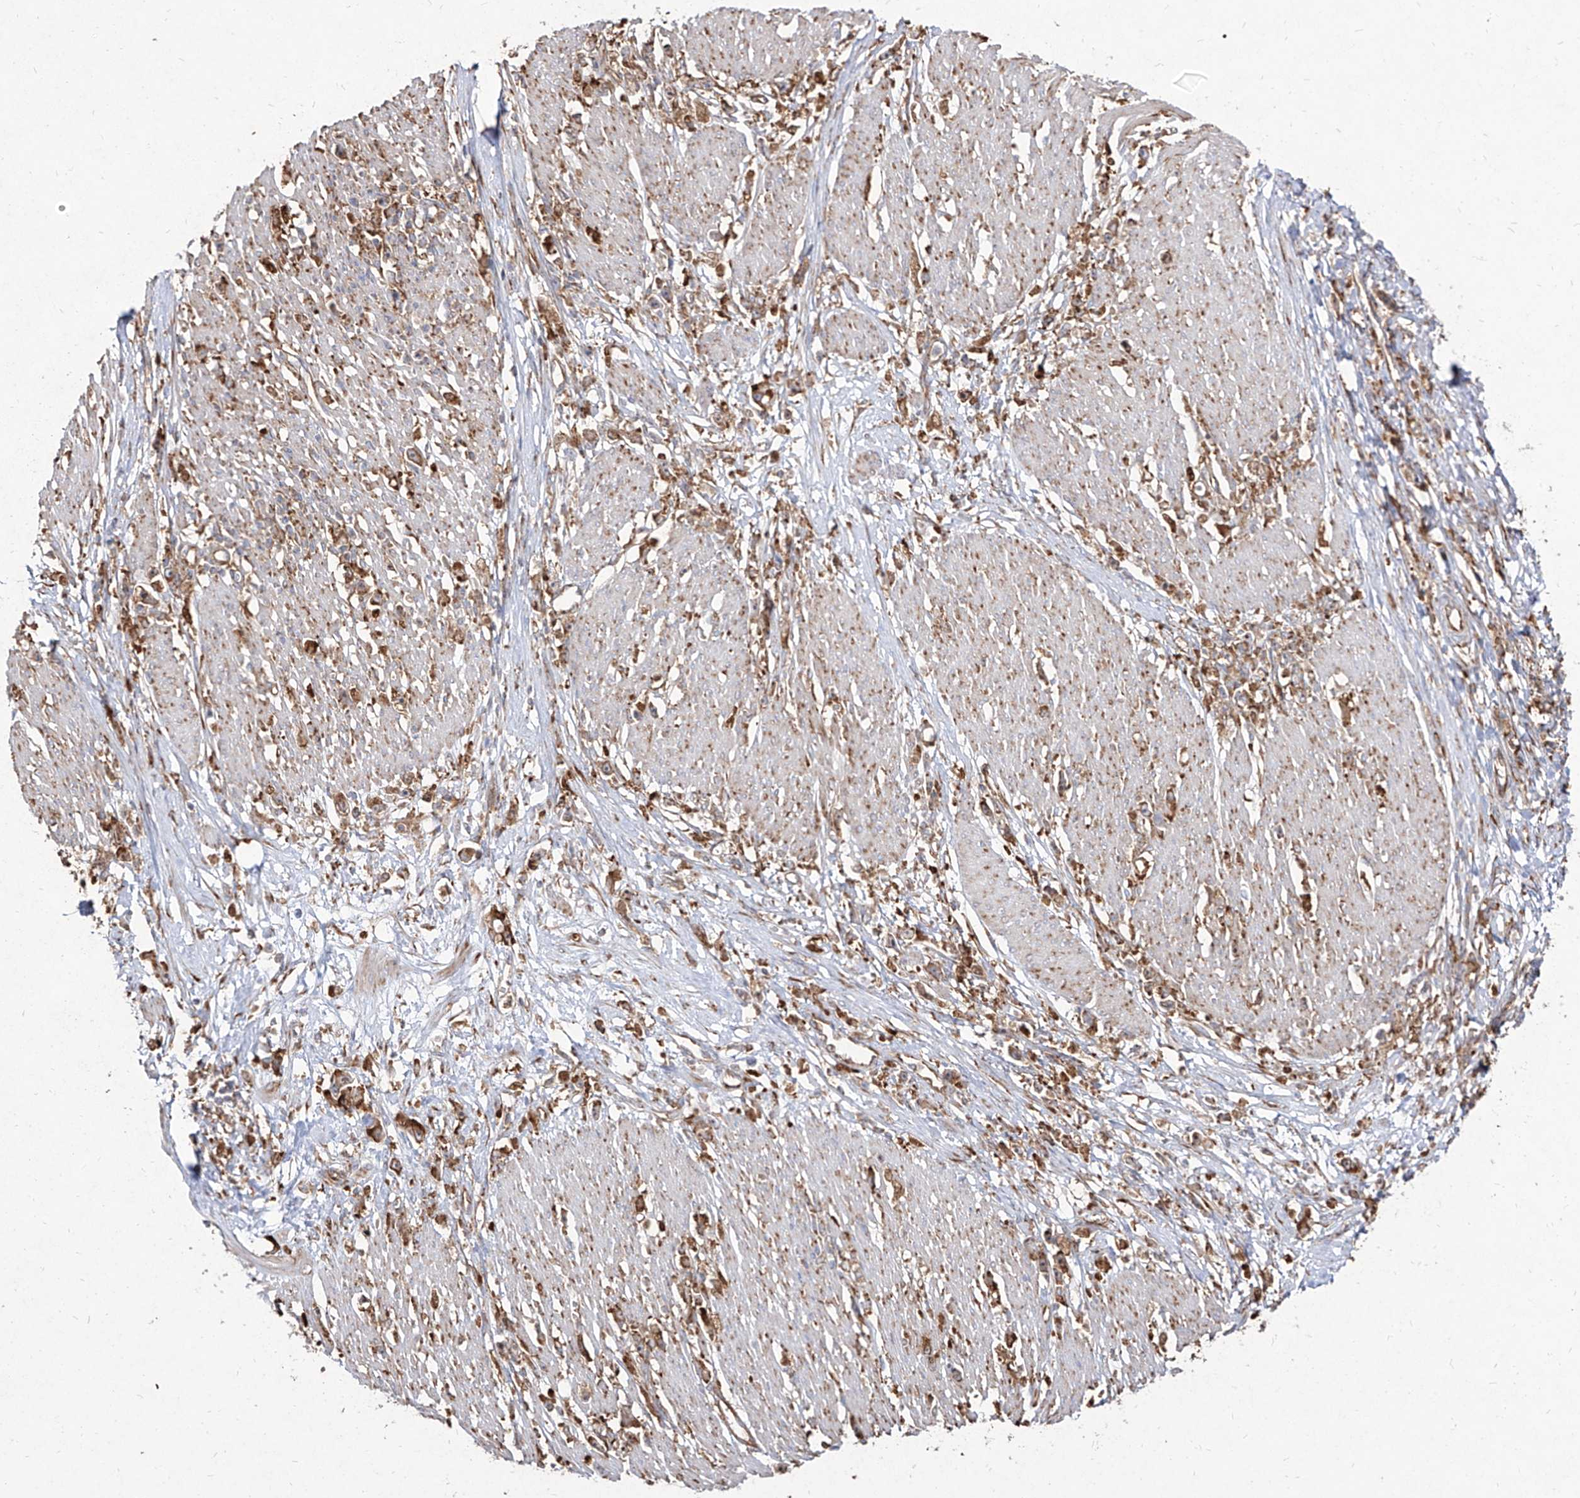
{"staining": {"intensity": "moderate", "quantity": ">75%", "location": "cytoplasmic/membranous"}, "tissue": "stomach cancer", "cell_type": "Tumor cells", "image_type": "cancer", "snomed": [{"axis": "morphology", "description": "Adenocarcinoma, NOS"}, {"axis": "topography", "description": "Stomach"}], "caption": "This is an image of immunohistochemistry staining of stomach adenocarcinoma, which shows moderate positivity in the cytoplasmic/membranous of tumor cells.", "gene": "RPS25", "patient": {"sex": "female", "age": 59}}